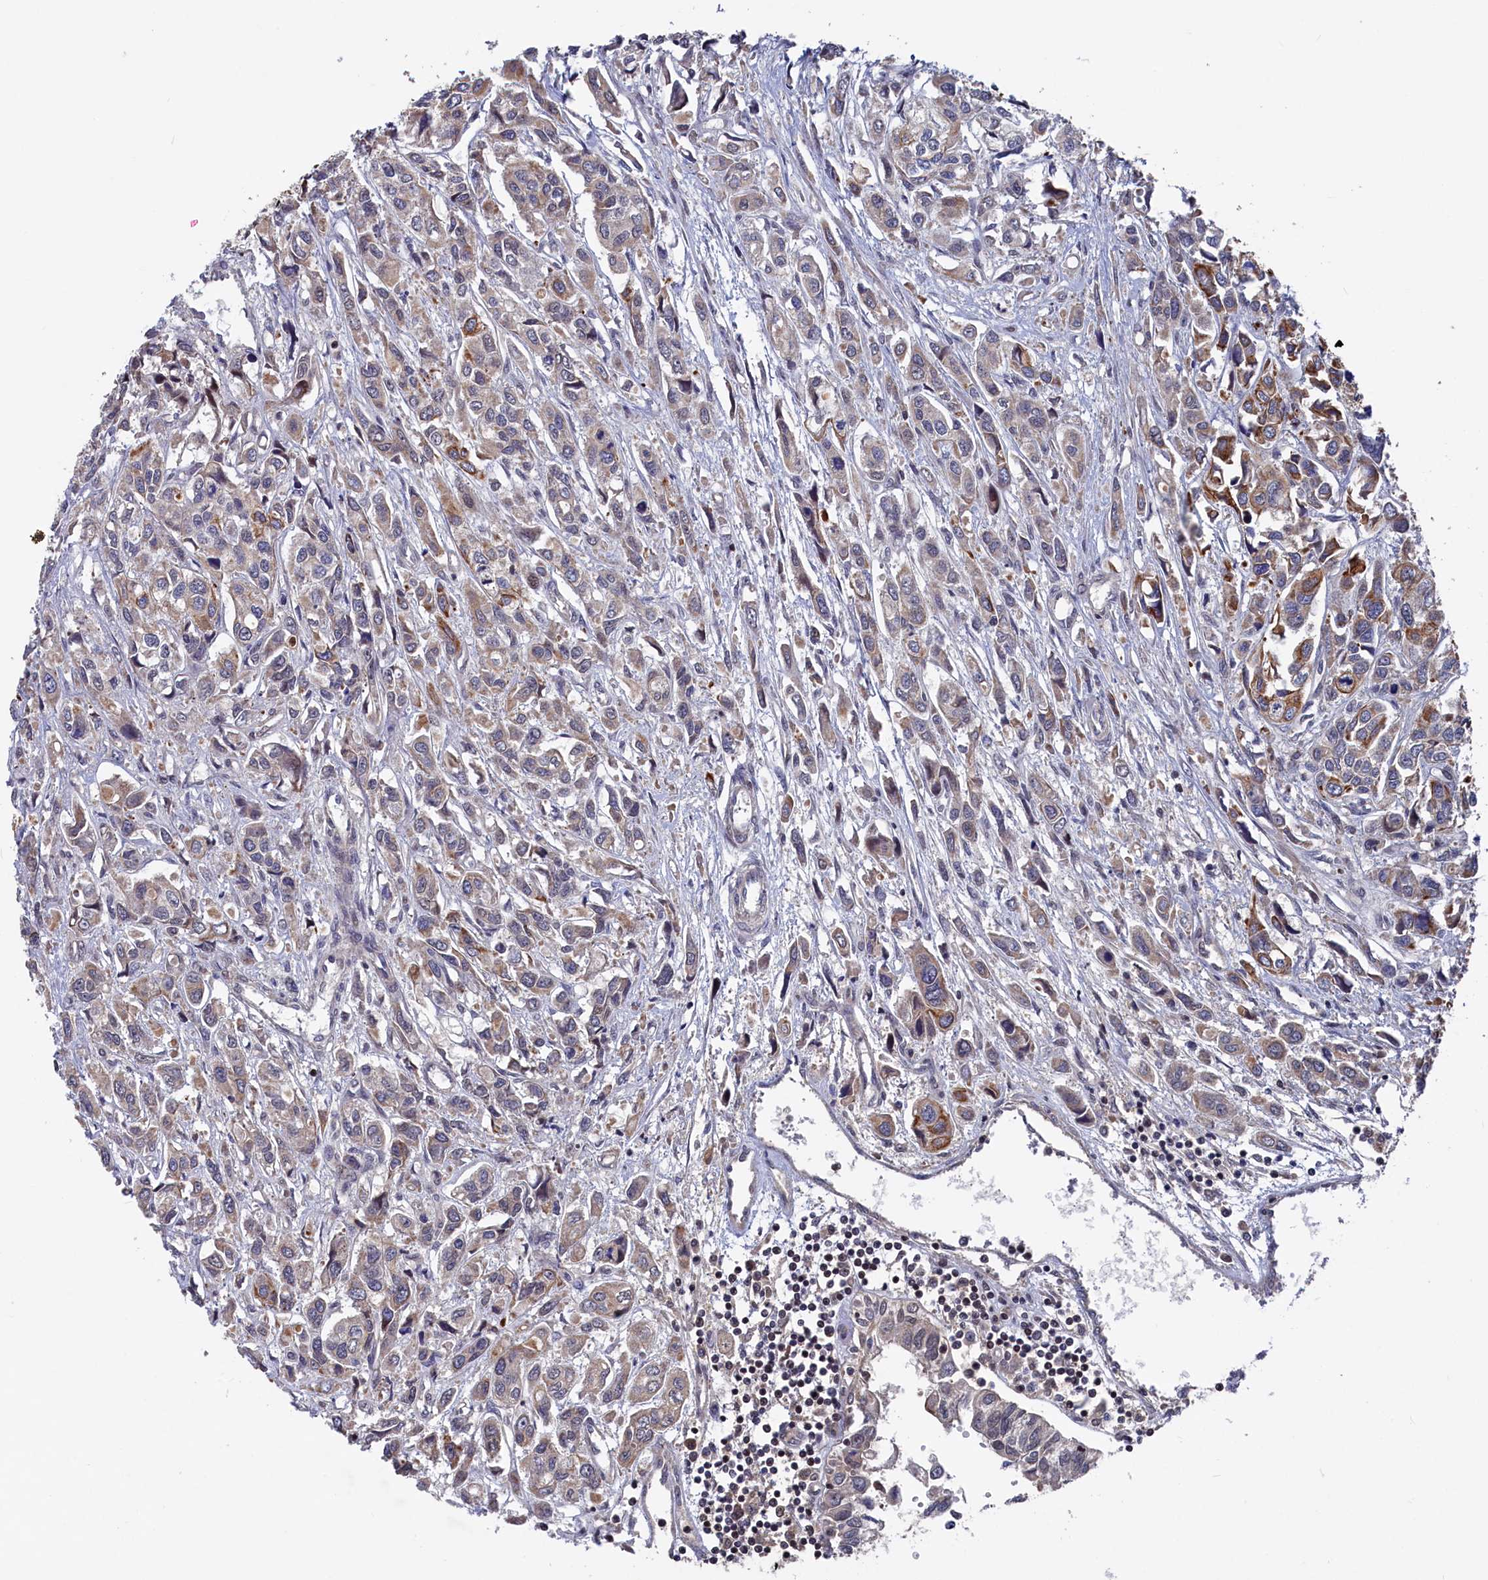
{"staining": {"intensity": "moderate", "quantity": "25%-75%", "location": "cytoplasmic/membranous"}, "tissue": "urothelial cancer", "cell_type": "Tumor cells", "image_type": "cancer", "snomed": [{"axis": "morphology", "description": "Urothelial carcinoma, High grade"}, {"axis": "topography", "description": "Urinary bladder"}], "caption": "A micrograph showing moderate cytoplasmic/membranous positivity in about 25%-75% of tumor cells in high-grade urothelial carcinoma, as visualized by brown immunohistochemical staining.", "gene": "TMC5", "patient": {"sex": "male", "age": 67}}